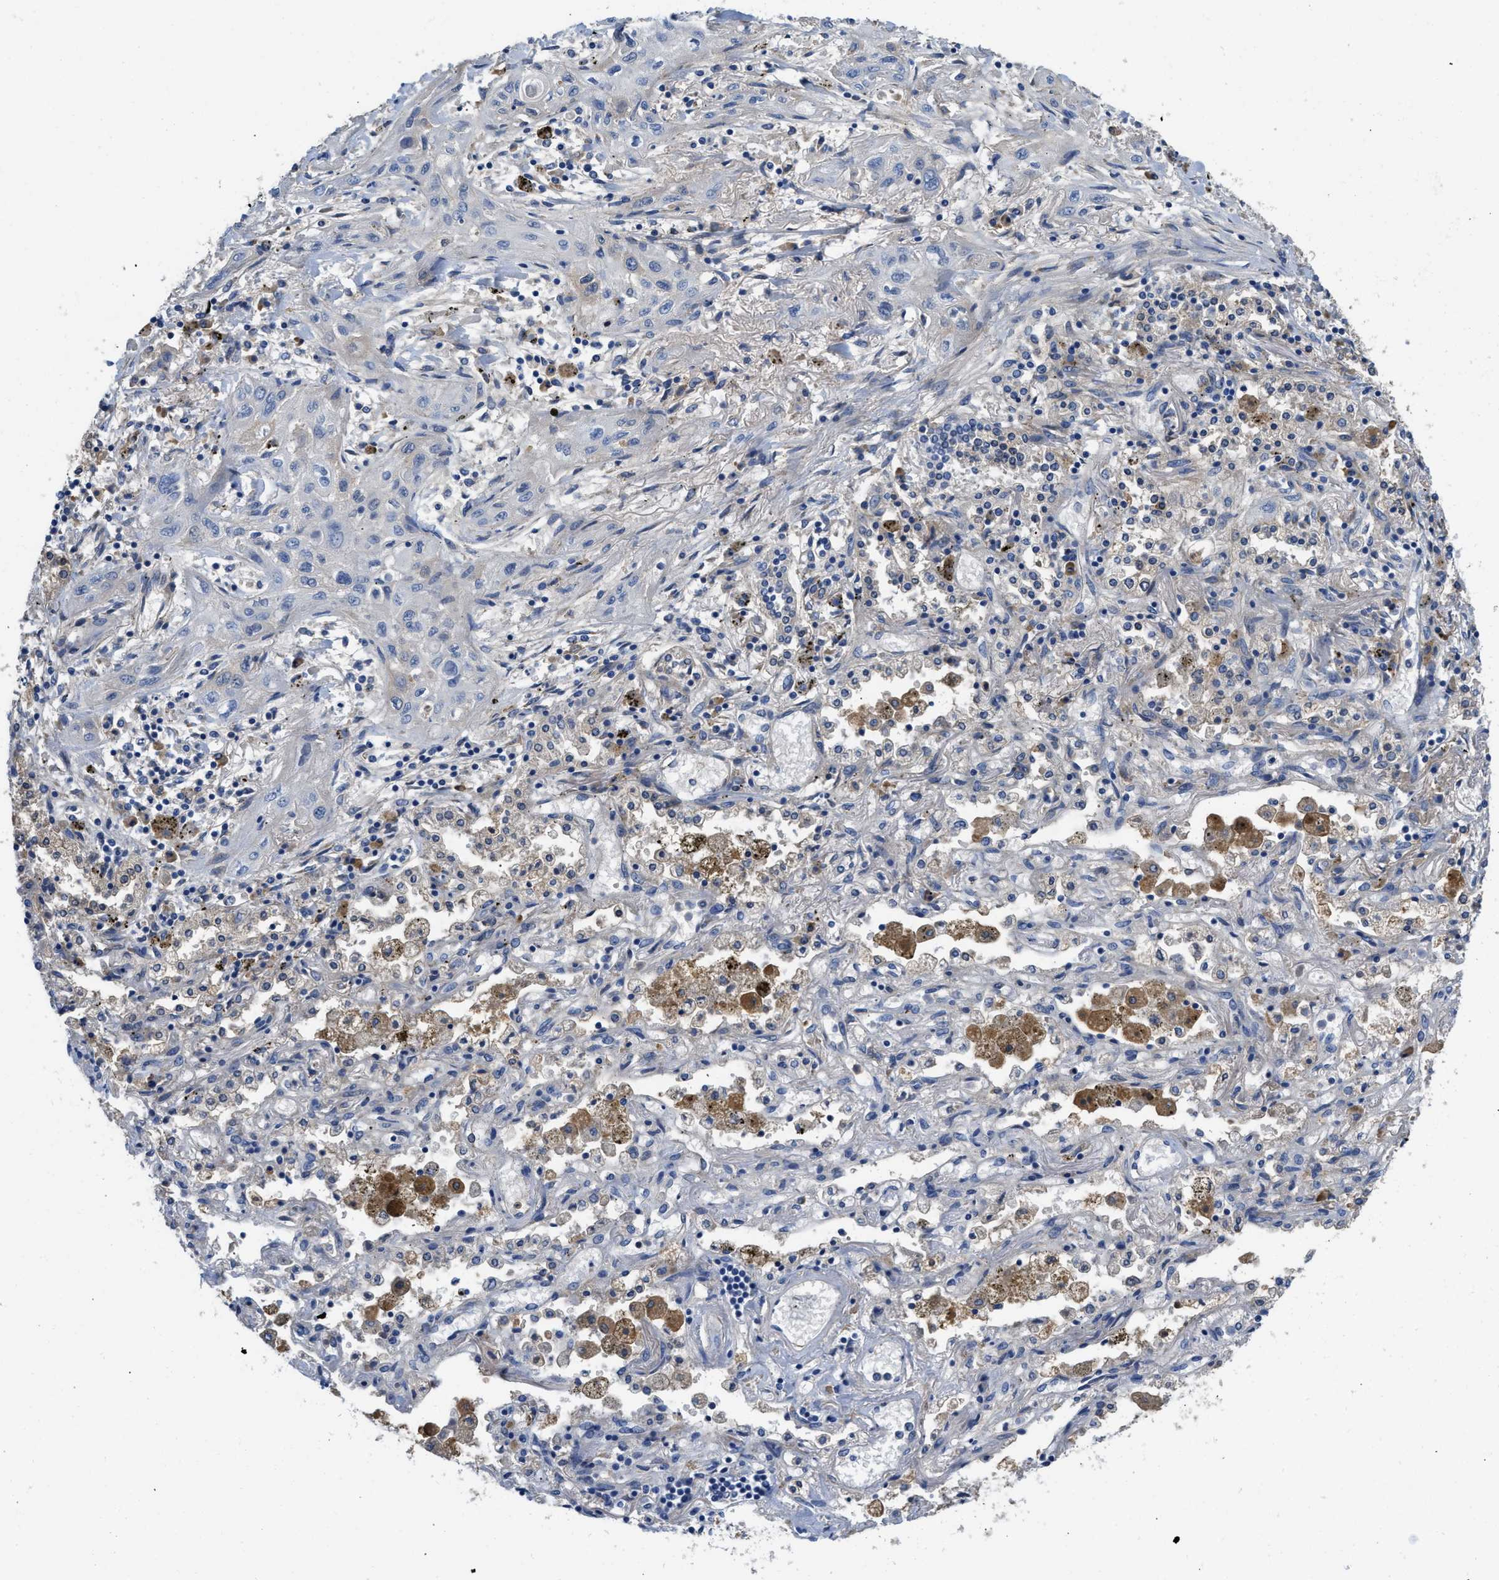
{"staining": {"intensity": "negative", "quantity": "none", "location": "none"}, "tissue": "lung cancer", "cell_type": "Tumor cells", "image_type": "cancer", "snomed": [{"axis": "morphology", "description": "Squamous cell carcinoma, NOS"}, {"axis": "topography", "description": "Lung"}], "caption": "Protein analysis of lung squamous cell carcinoma demonstrates no significant expression in tumor cells.", "gene": "C1S", "patient": {"sex": "female", "age": 47}}